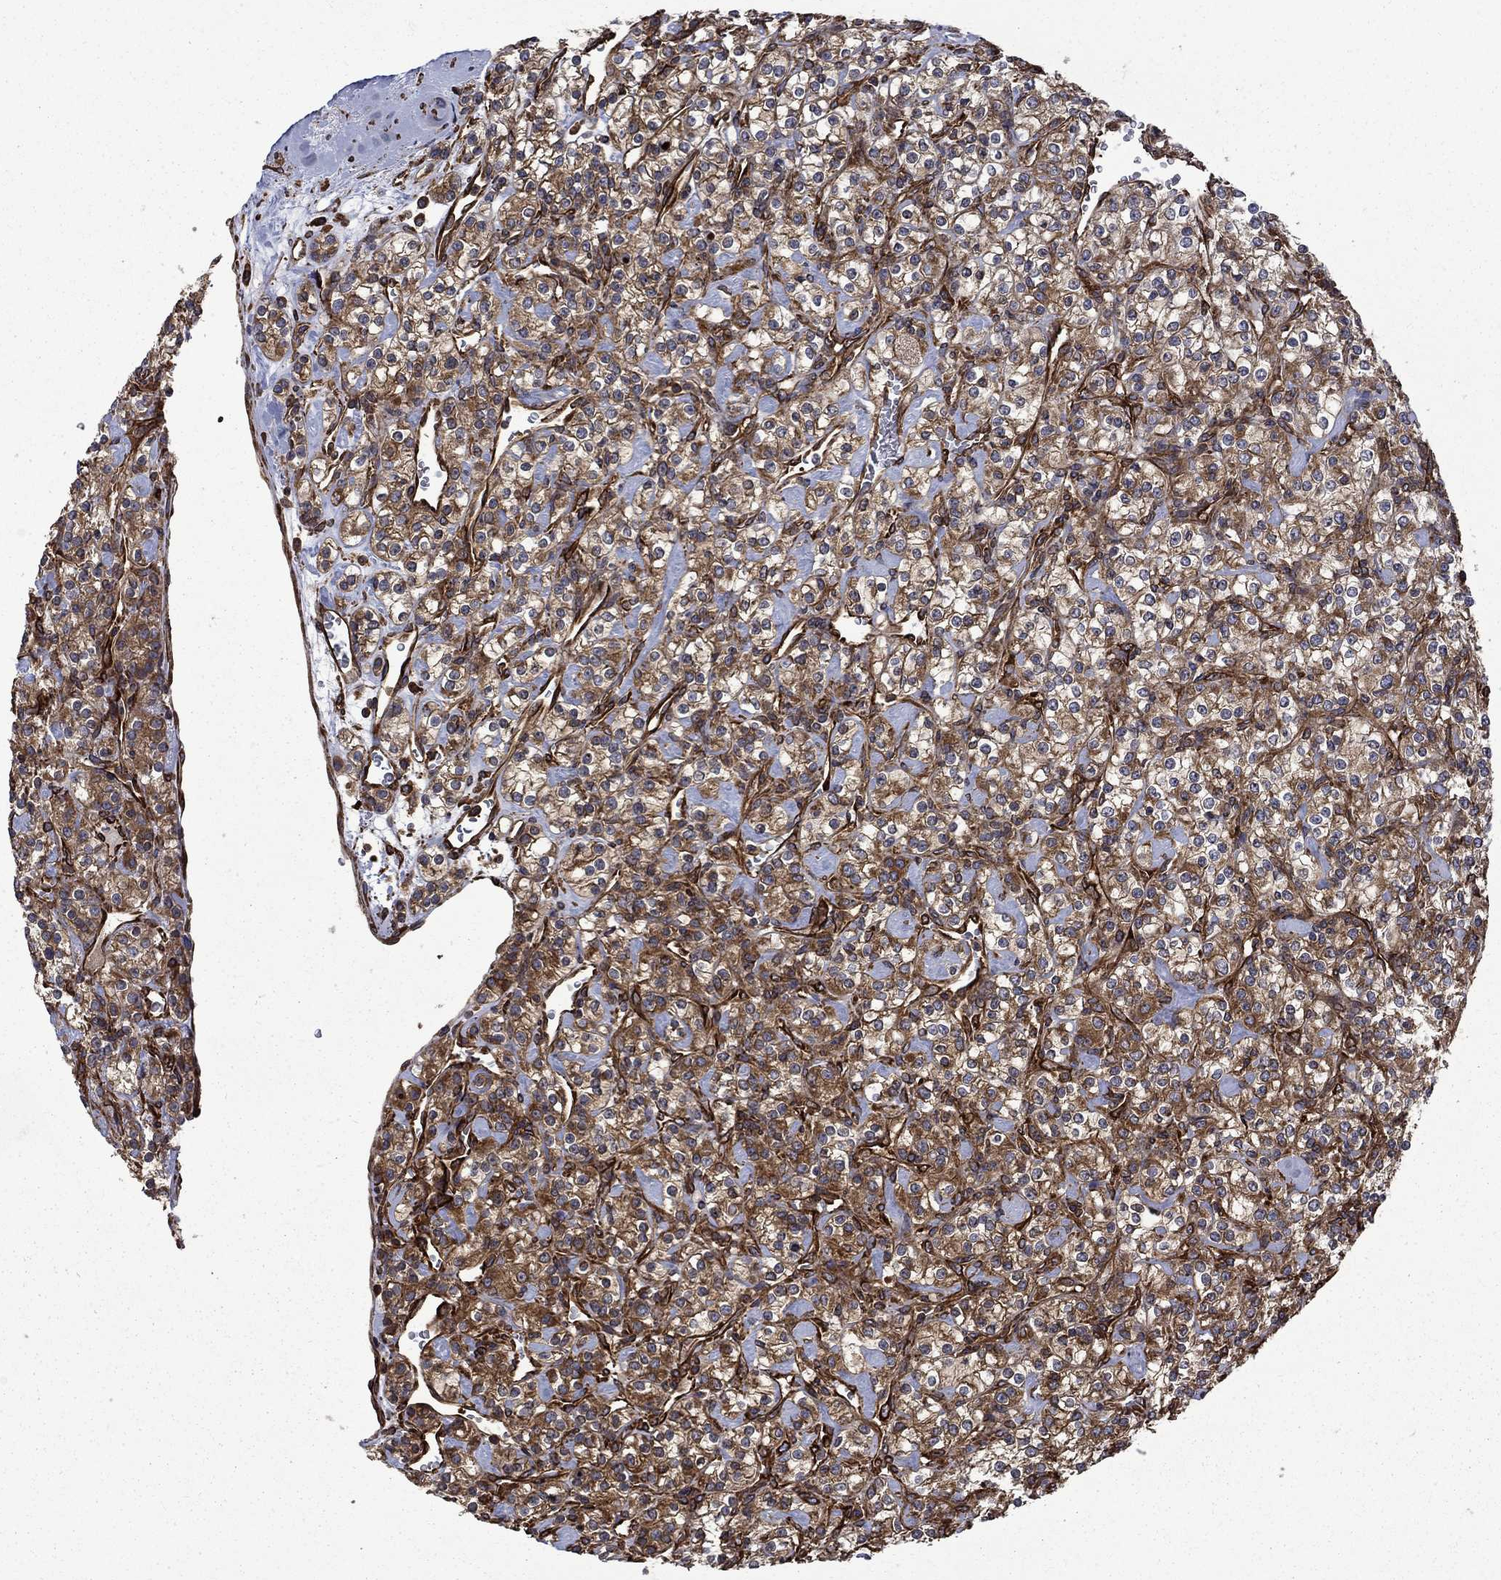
{"staining": {"intensity": "moderate", "quantity": ">75%", "location": "cytoplasmic/membranous"}, "tissue": "renal cancer", "cell_type": "Tumor cells", "image_type": "cancer", "snomed": [{"axis": "morphology", "description": "Adenocarcinoma, NOS"}, {"axis": "topography", "description": "Kidney"}], "caption": "IHC staining of renal adenocarcinoma, which demonstrates medium levels of moderate cytoplasmic/membranous positivity in about >75% of tumor cells indicating moderate cytoplasmic/membranous protein staining. The staining was performed using DAB (brown) for protein detection and nuclei were counterstained in hematoxylin (blue).", "gene": "CUTC", "patient": {"sex": "male", "age": 77}}